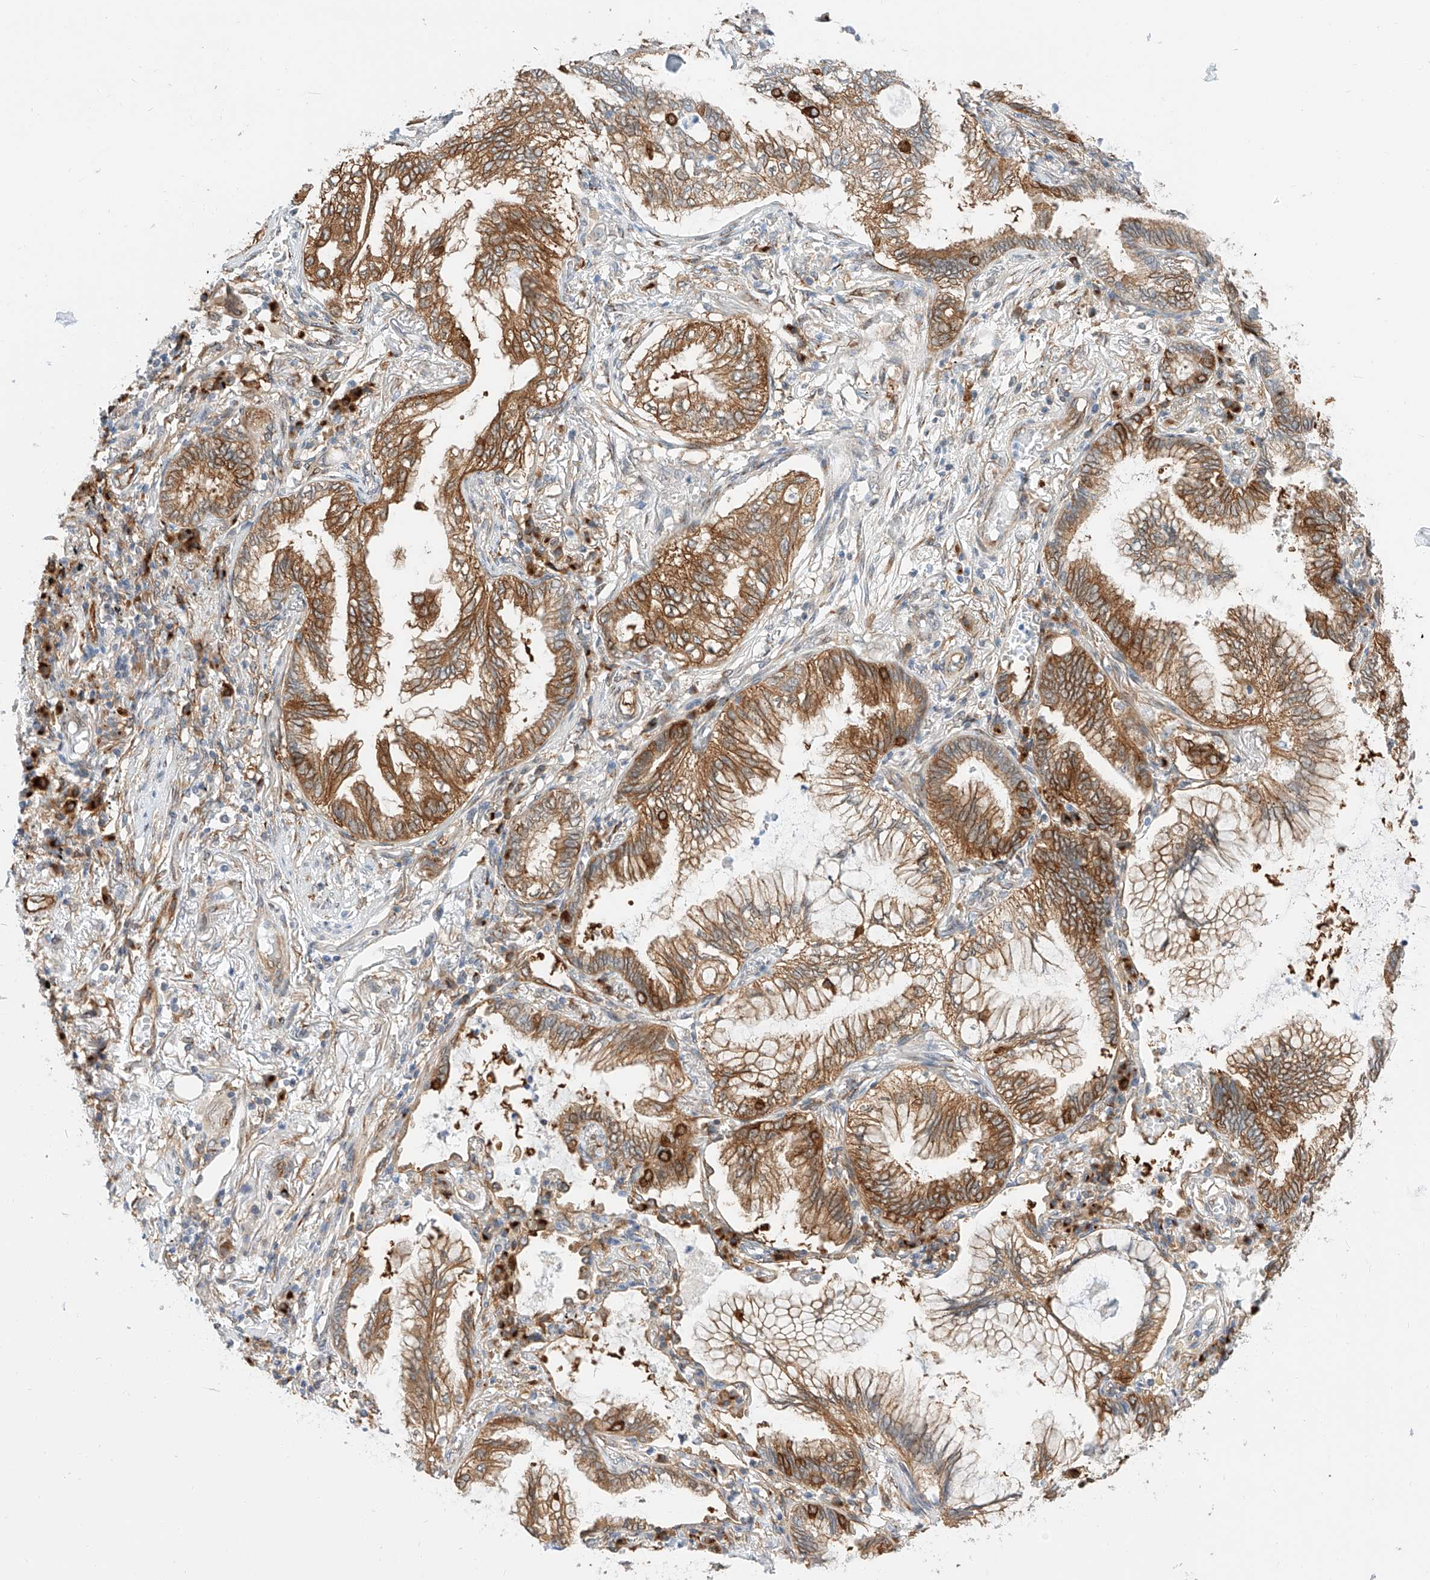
{"staining": {"intensity": "moderate", "quantity": ">75%", "location": "cytoplasmic/membranous"}, "tissue": "lung cancer", "cell_type": "Tumor cells", "image_type": "cancer", "snomed": [{"axis": "morphology", "description": "Adenocarcinoma, NOS"}, {"axis": "topography", "description": "Lung"}], "caption": "IHC staining of adenocarcinoma (lung), which displays medium levels of moderate cytoplasmic/membranous positivity in about >75% of tumor cells indicating moderate cytoplasmic/membranous protein staining. The staining was performed using DAB (brown) for protein detection and nuclei were counterstained in hematoxylin (blue).", "gene": "CARMIL1", "patient": {"sex": "female", "age": 70}}